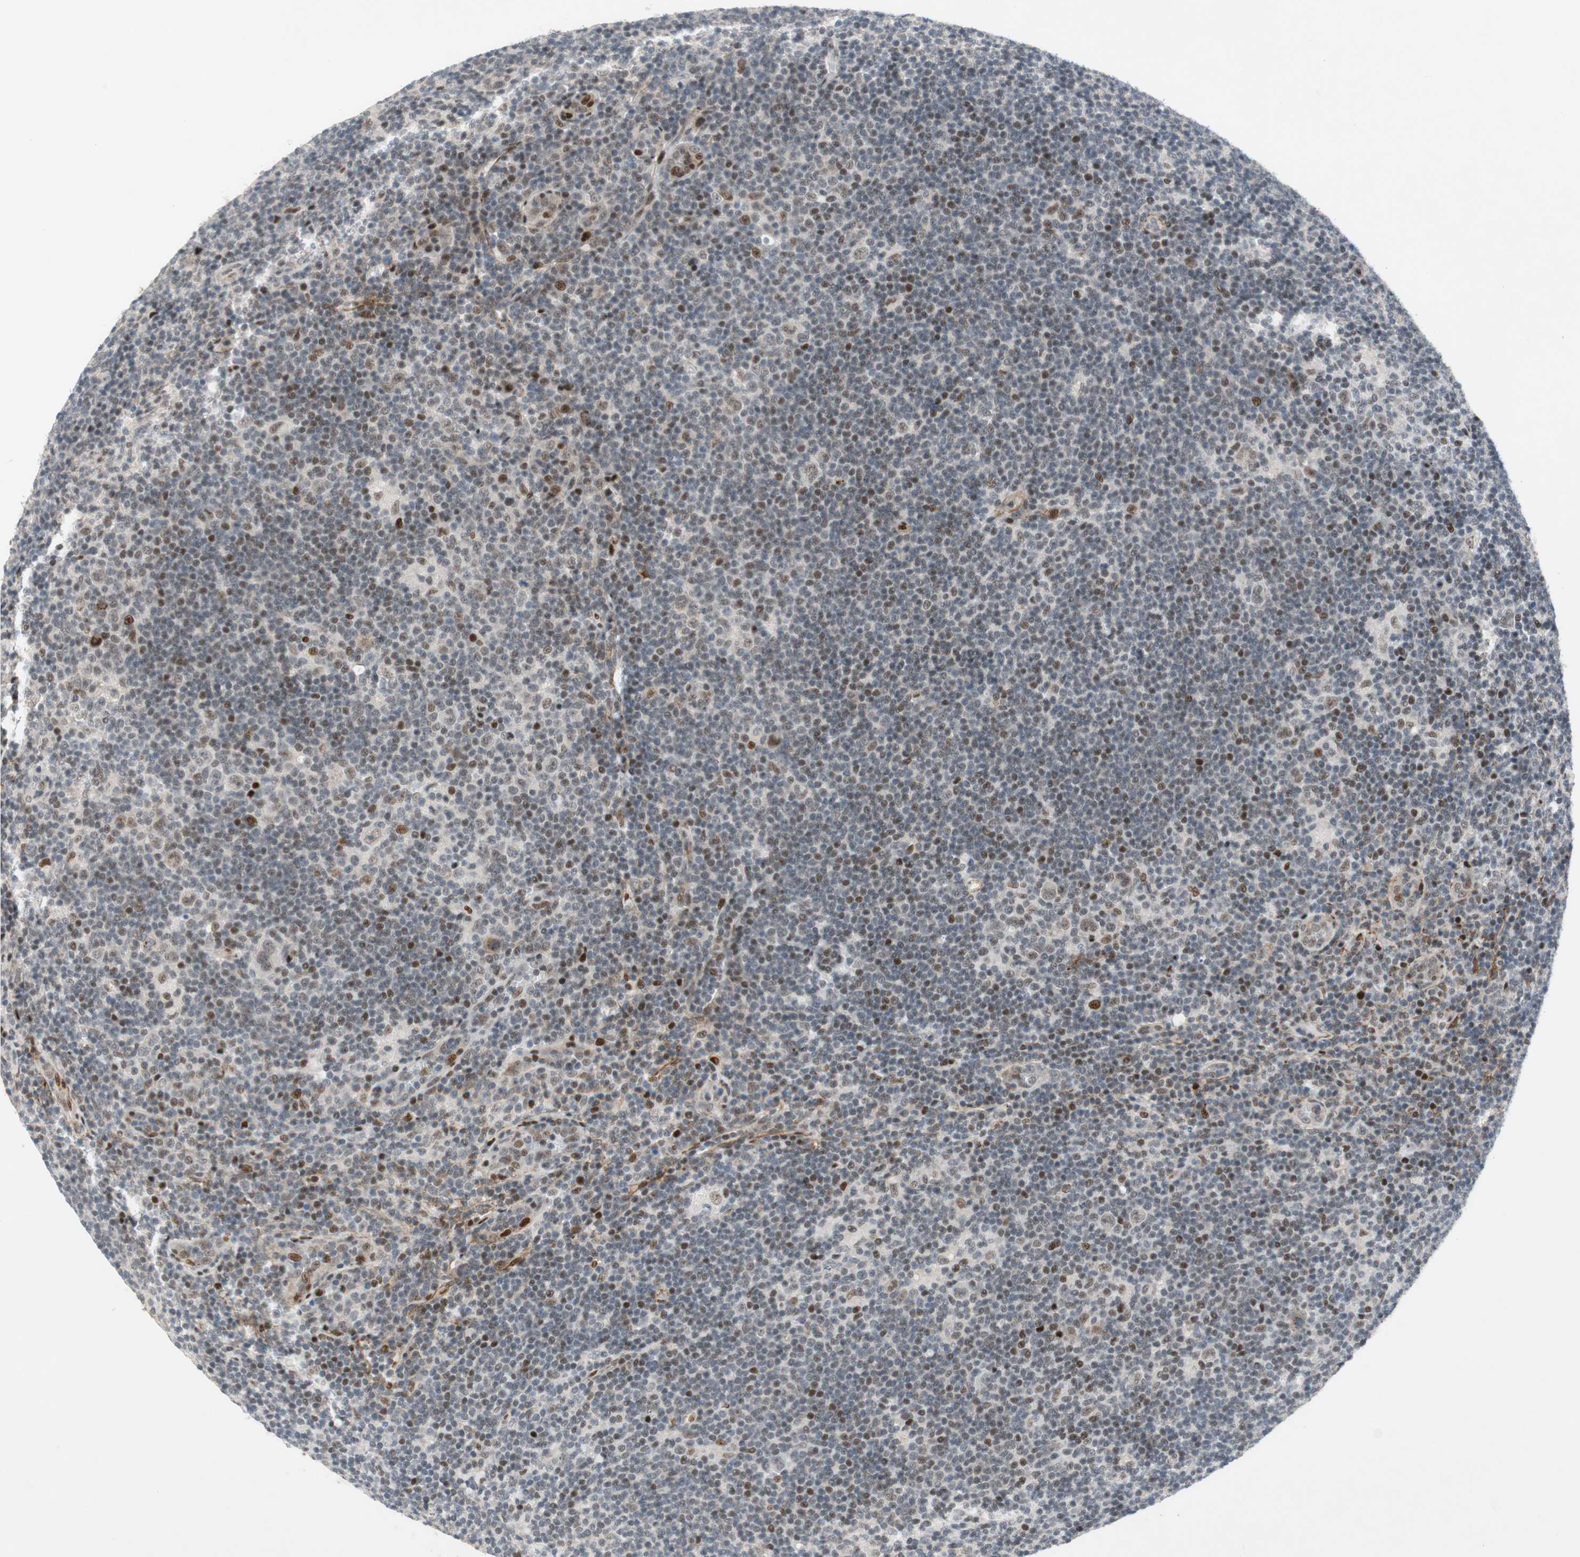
{"staining": {"intensity": "strong", "quantity": "<25%", "location": "nuclear"}, "tissue": "lymphoma", "cell_type": "Tumor cells", "image_type": "cancer", "snomed": [{"axis": "morphology", "description": "Hodgkin's disease, NOS"}, {"axis": "topography", "description": "Lymph node"}], "caption": "Hodgkin's disease stained for a protein (brown) reveals strong nuclear positive positivity in about <25% of tumor cells.", "gene": "FBXO44", "patient": {"sex": "female", "age": 57}}